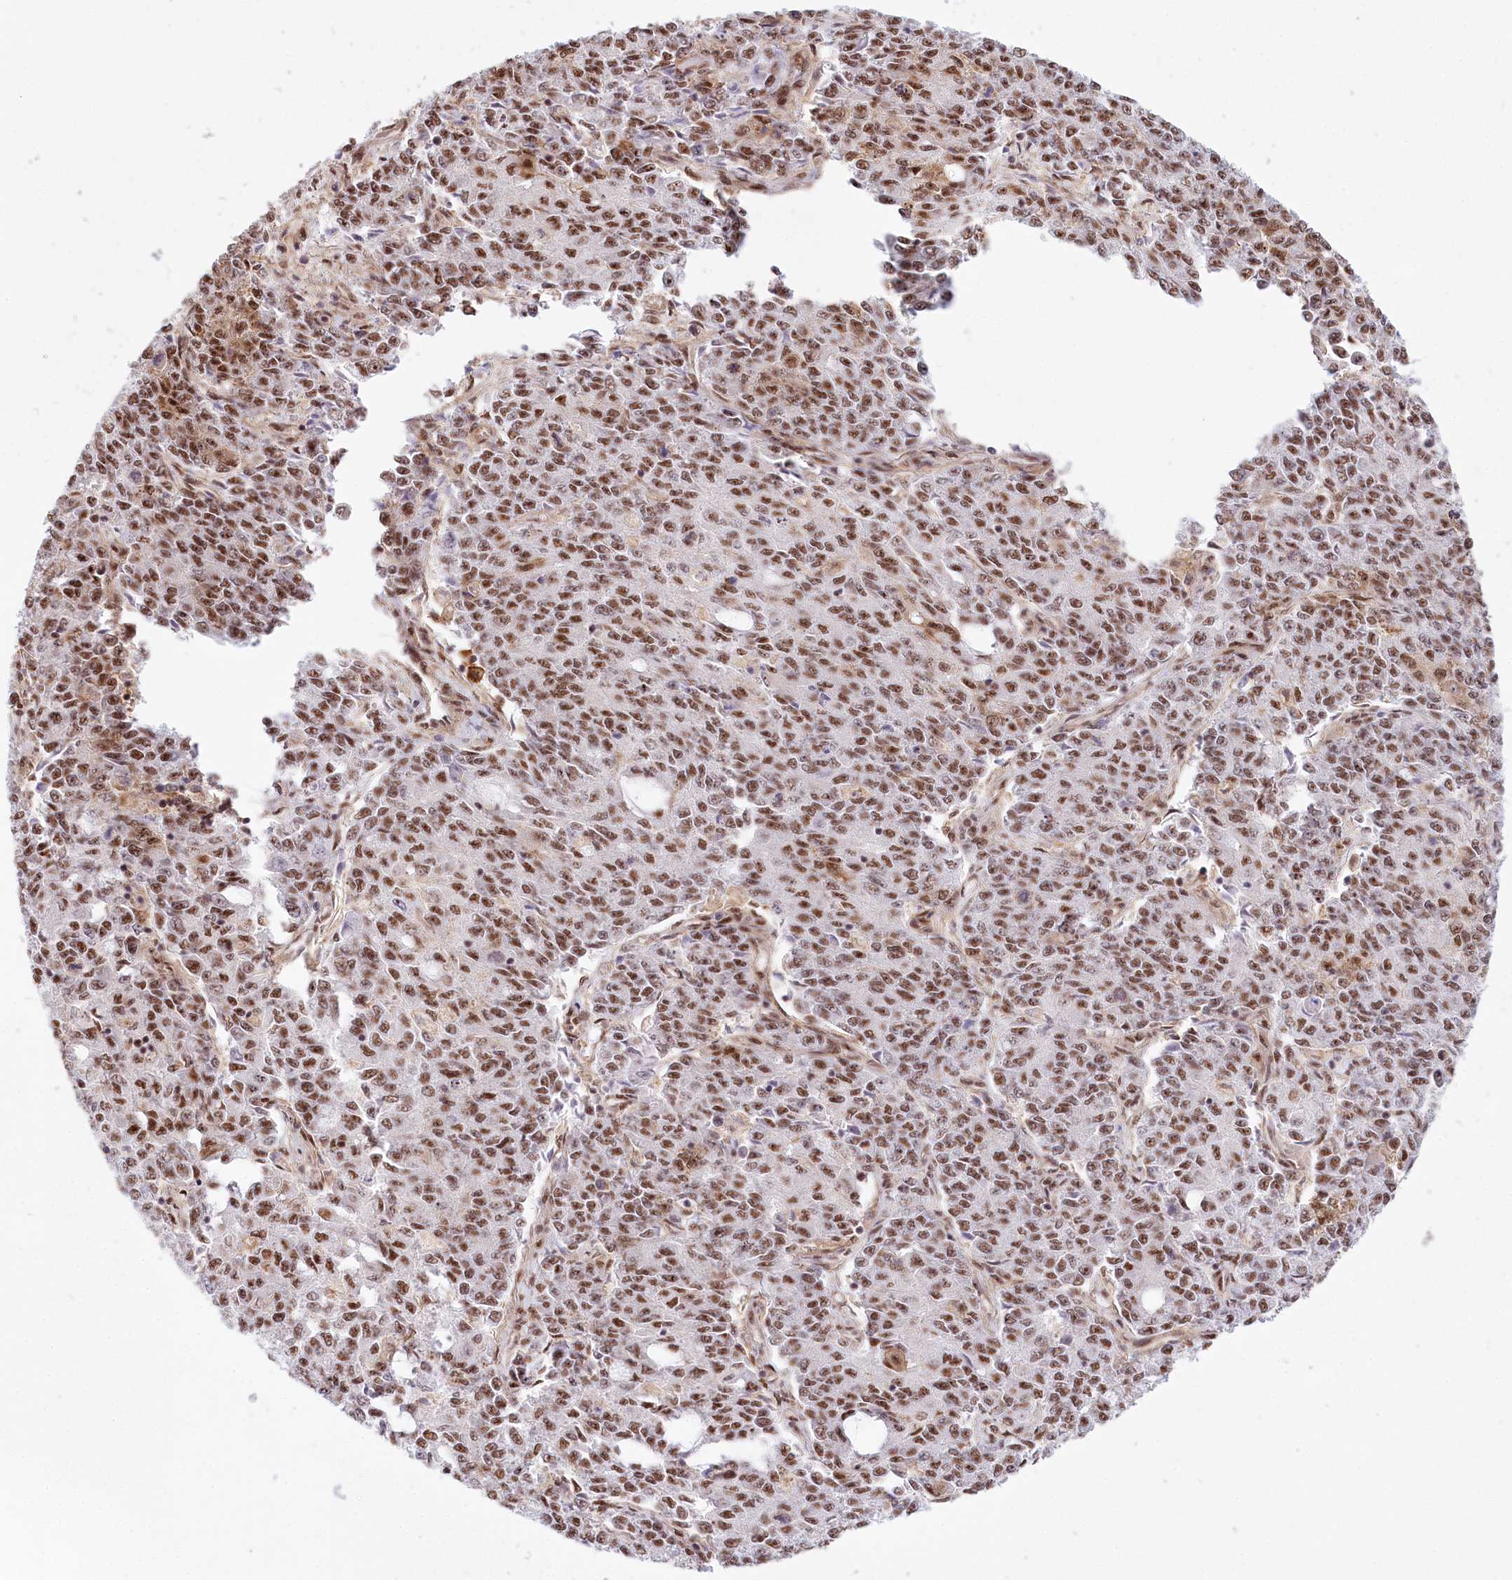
{"staining": {"intensity": "moderate", "quantity": ">75%", "location": "nuclear"}, "tissue": "endometrial cancer", "cell_type": "Tumor cells", "image_type": "cancer", "snomed": [{"axis": "morphology", "description": "Adenocarcinoma, NOS"}, {"axis": "topography", "description": "Endometrium"}], "caption": "Immunohistochemistry (IHC) micrograph of human endometrial cancer (adenocarcinoma) stained for a protein (brown), which exhibits medium levels of moderate nuclear staining in about >75% of tumor cells.", "gene": "TUBGCP2", "patient": {"sex": "female", "age": 50}}